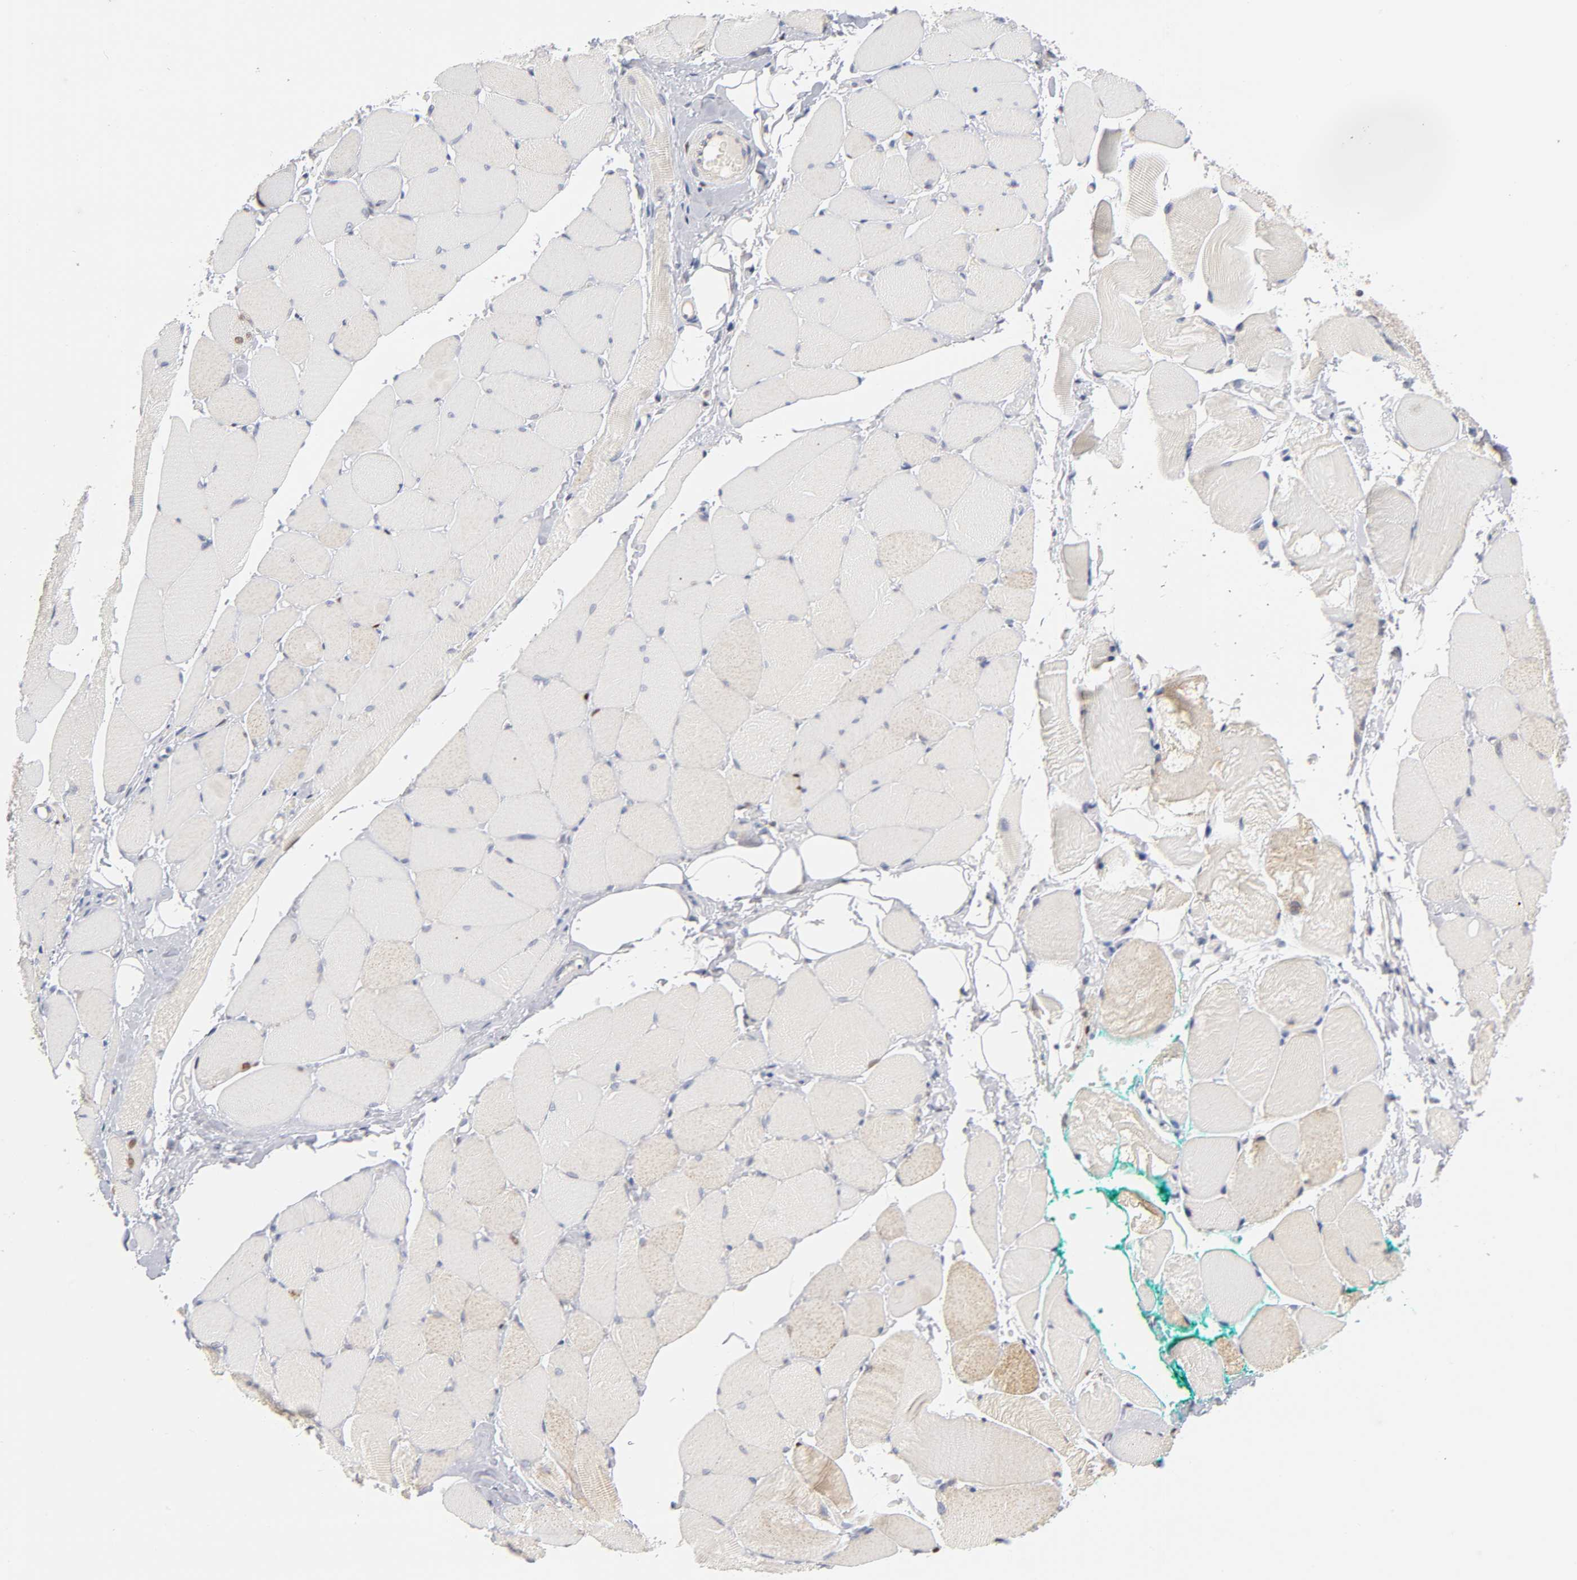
{"staining": {"intensity": "negative", "quantity": "none", "location": "none"}, "tissue": "skeletal muscle", "cell_type": "Myocytes", "image_type": "normal", "snomed": [{"axis": "morphology", "description": "Normal tissue, NOS"}, {"axis": "topography", "description": "Skeletal muscle"}, {"axis": "topography", "description": "Peripheral nerve tissue"}], "caption": "Immunohistochemistry of benign human skeletal muscle demonstrates no staining in myocytes.", "gene": "RUNX1", "patient": {"sex": "female", "age": 84}}